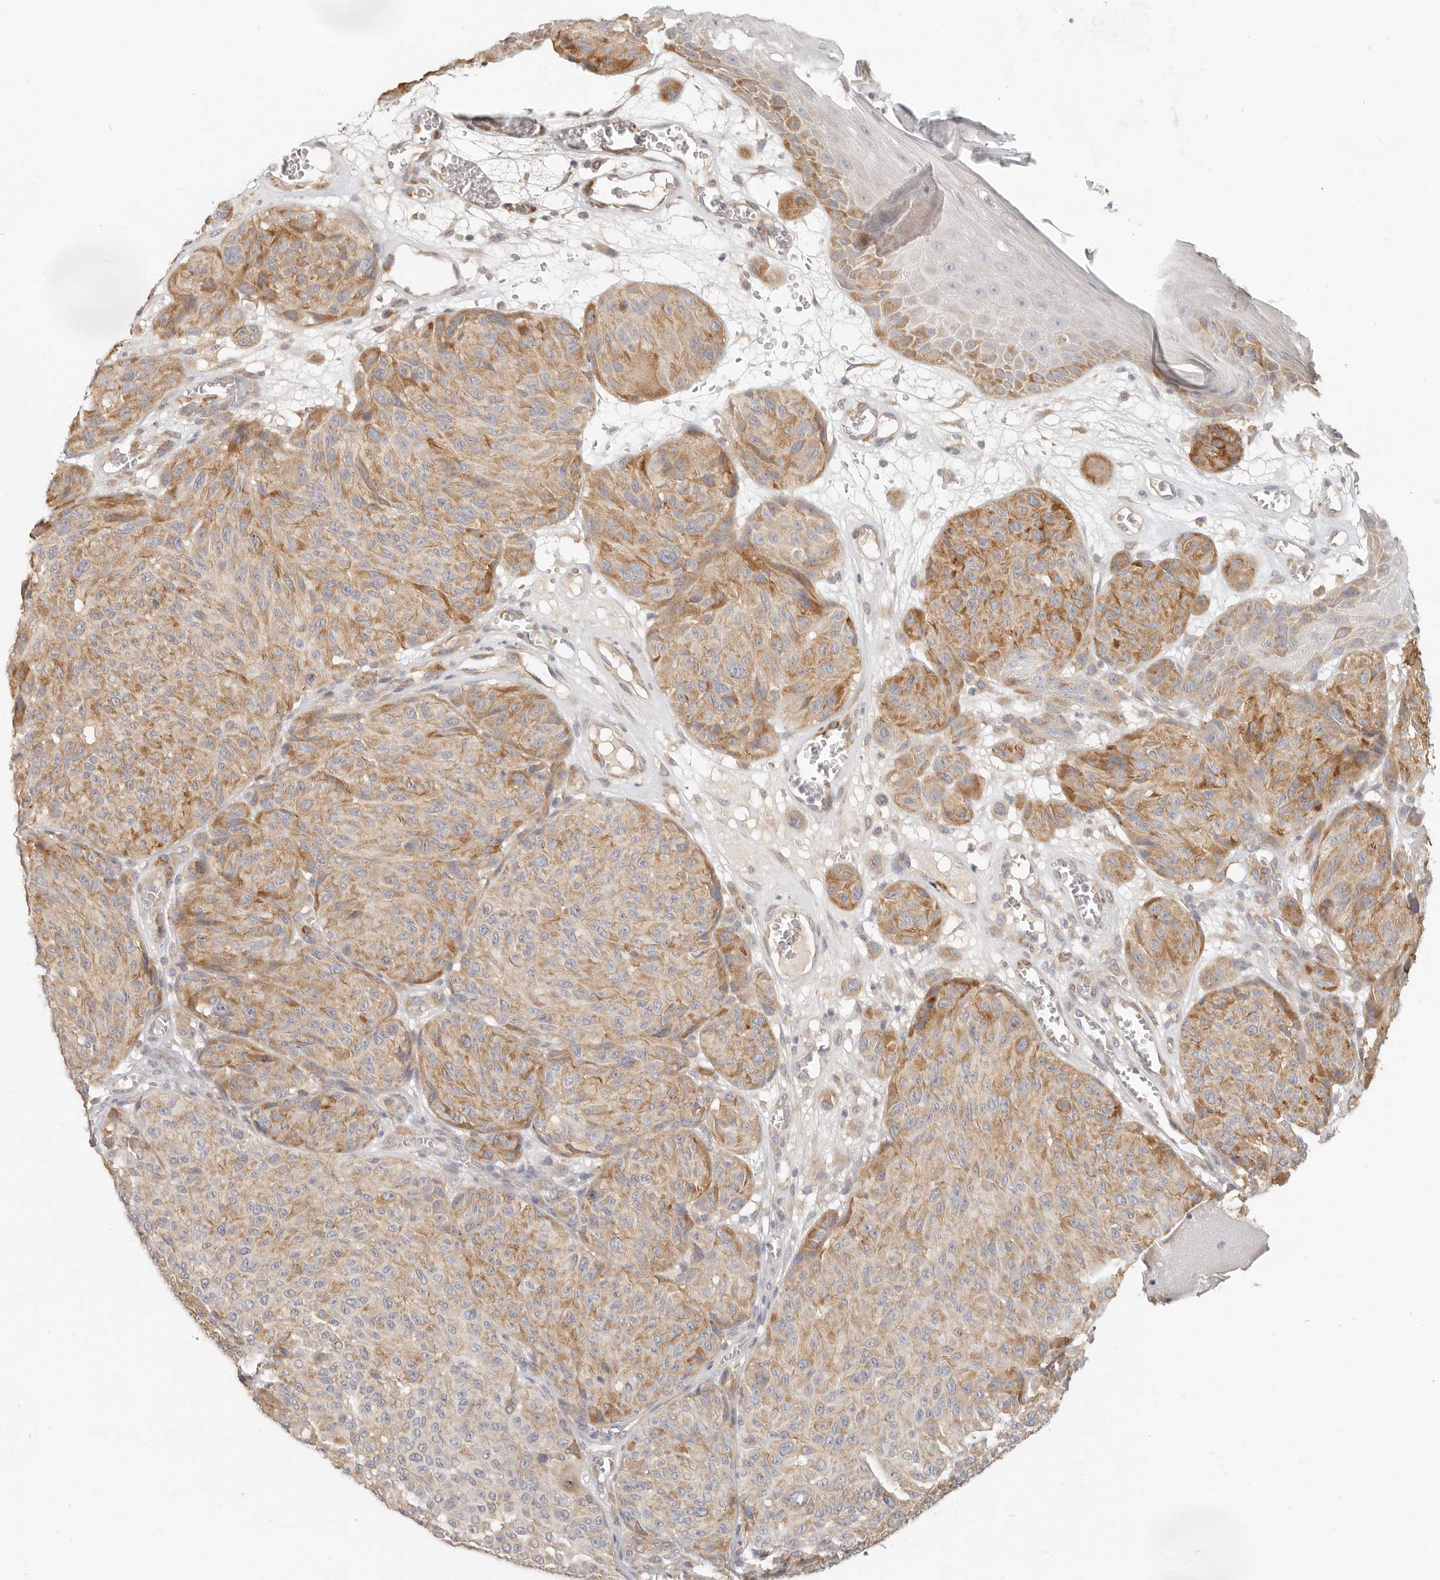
{"staining": {"intensity": "moderate", "quantity": "25%-75%", "location": "cytoplasmic/membranous"}, "tissue": "melanoma", "cell_type": "Tumor cells", "image_type": "cancer", "snomed": [{"axis": "morphology", "description": "Malignant melanoma, NOS"}, {"axis": "topography", "description": "Skin"}], "caption": "Immunohistochemical staining of human malignant melanoma shows medium levels of moderate cytoplasmic/membranous protein positivity in about 25%-75% of tumor cells.", "gene": "PABPC4", "patient": {"sex": "male", "age": 83}}